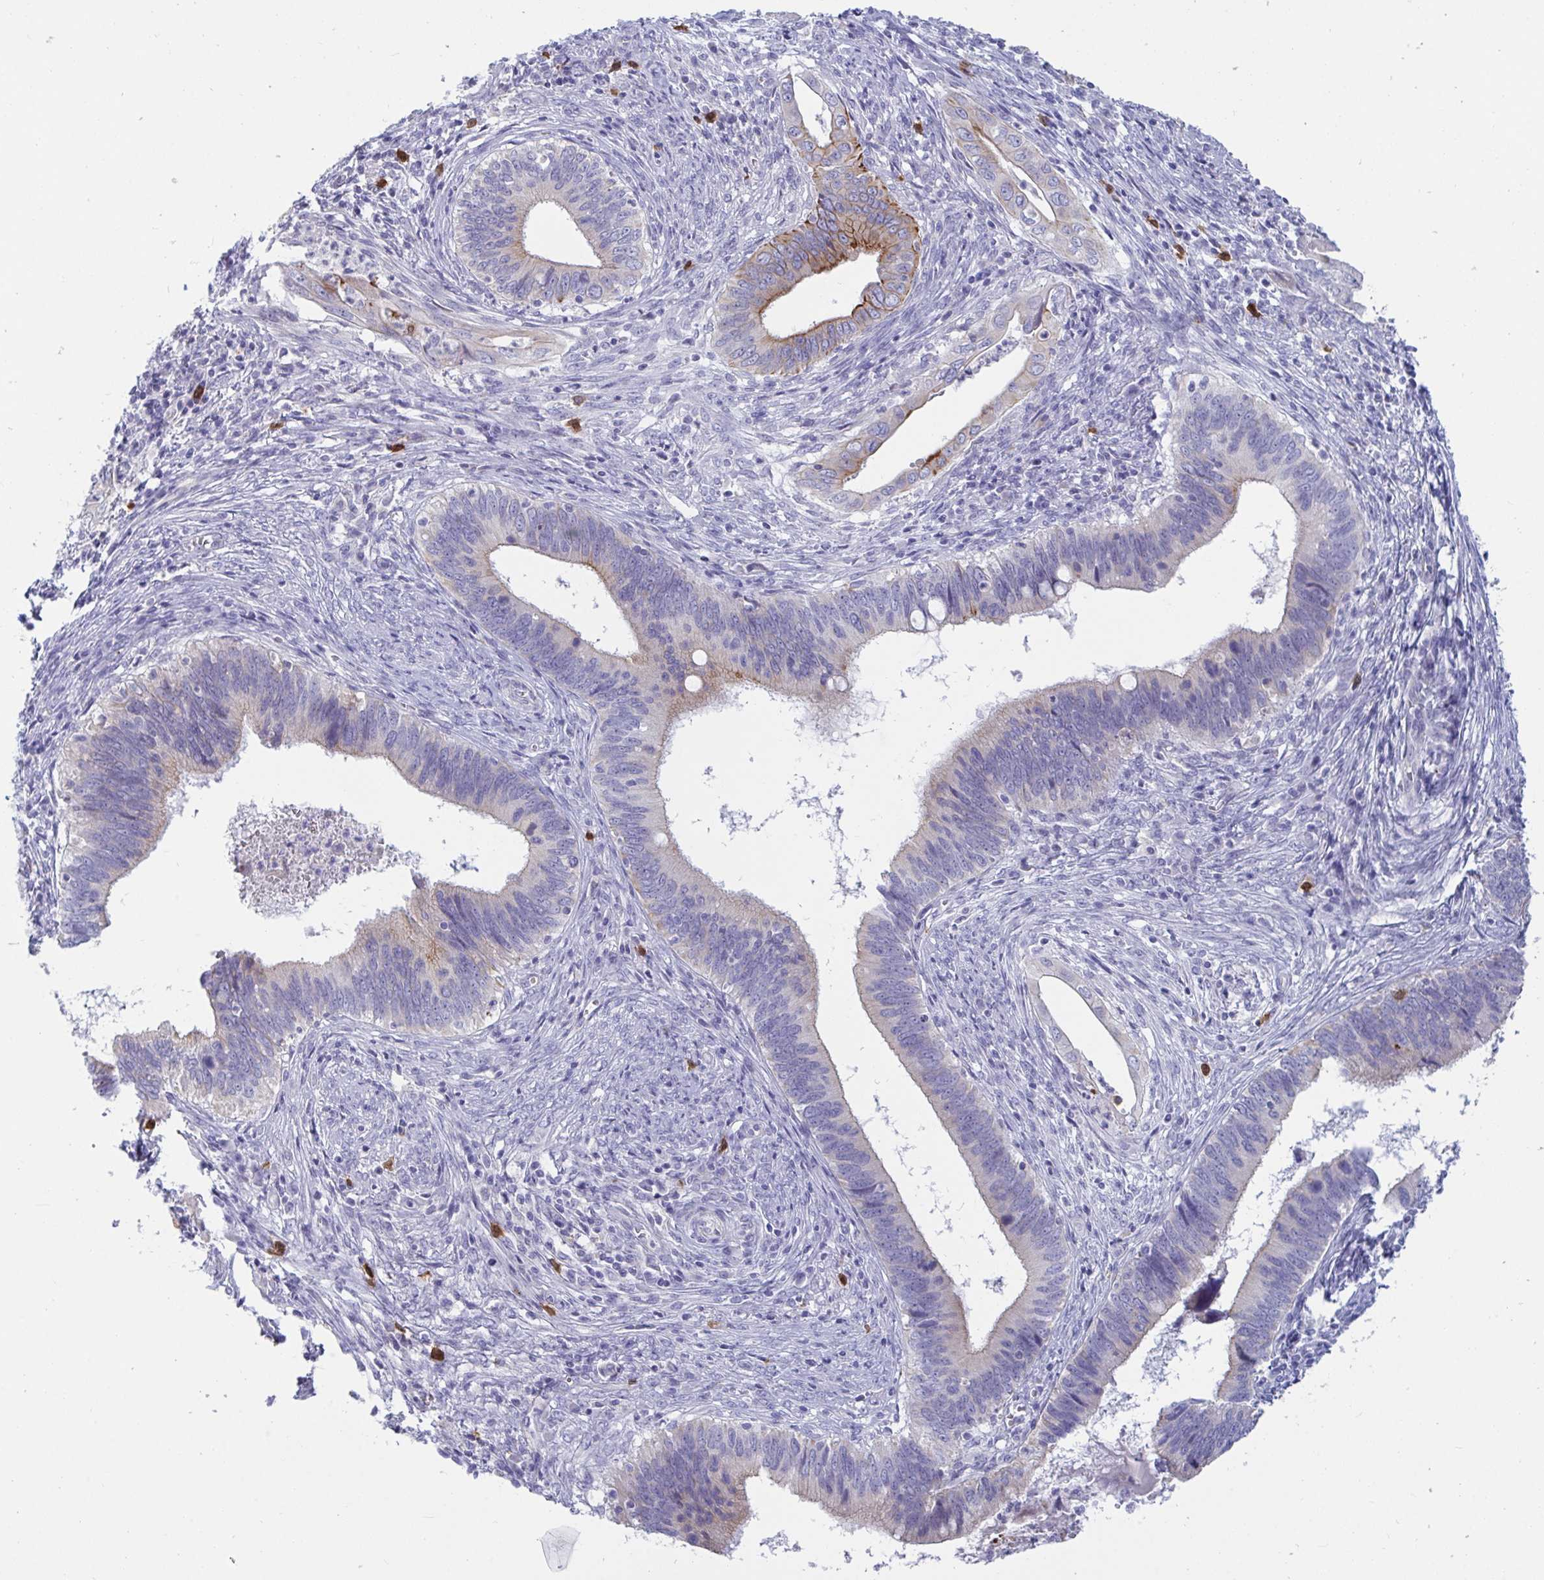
{"staining": {"intensity": "weak", "quantity": "<25%", "location": "cytoplasmic/membranous"}, "tissue": "cervical cancer", "cell_type": "Tumor cells", "image_type": "cancer", "snomed": [{"axis": "morphology", "description": "Adenocarcinoma, NOS"}, {"axis": "topography", "description": "Cervix"}], "caption": "This photomicrograph is of cervical cancer (adenocarcinoma) stained with immunohistochemistry to label a protein in brown with the nuclei are counter-stained blue. There is no positivity in tumor cells.", "gene": "TAS2R38", "patient": {"sex": "female", "age": 42}}